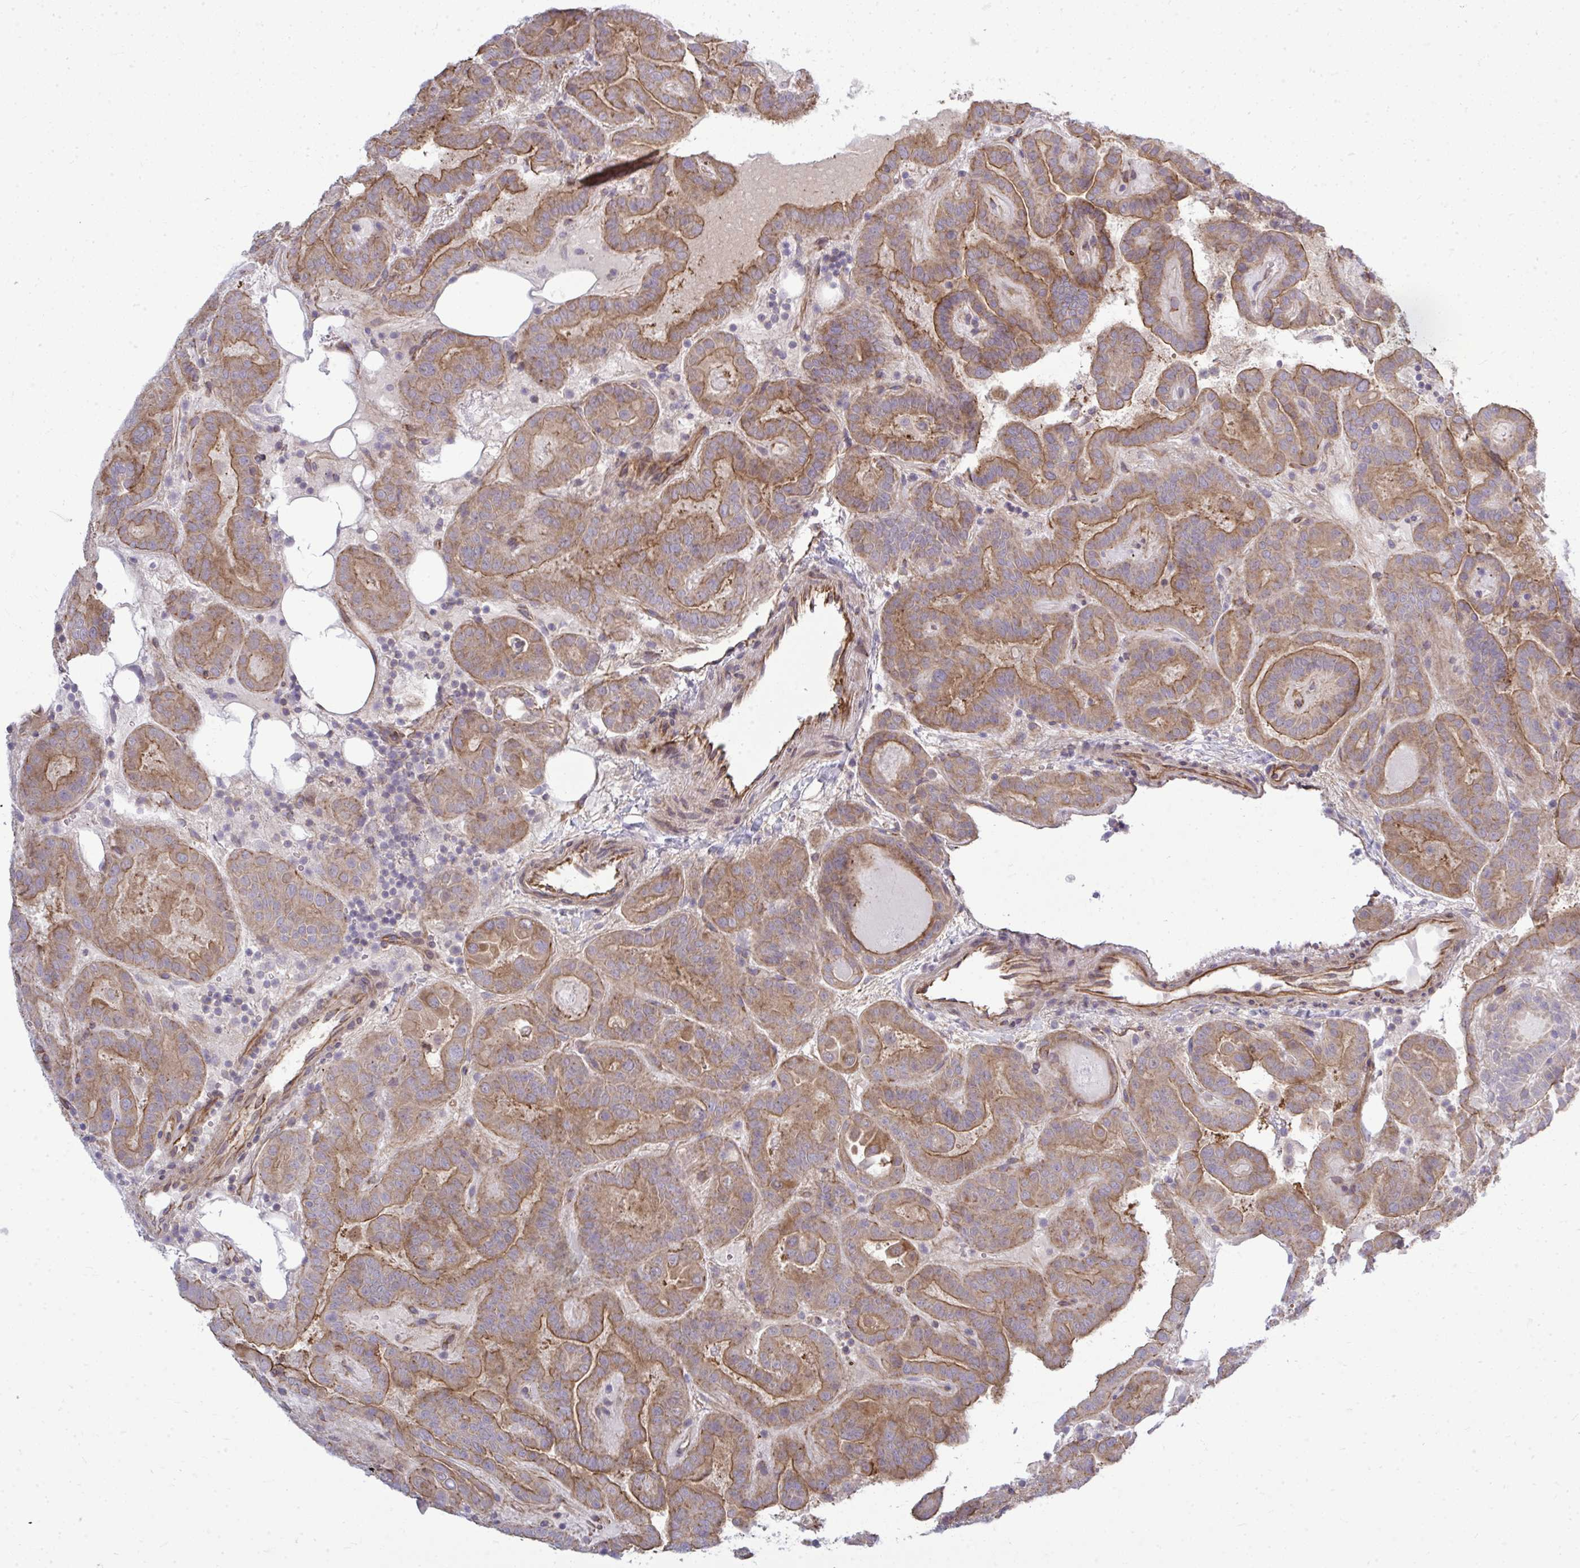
{"staining": {"intensity": "moderate", "quantity": ">75%", "location": "cytoplasmic/membranous"}, "tissue": "thyroid cancer", "cell_type": "Tumor cells", "image_type": "cancer", "snomed": [{"axis": "morphology", "description": "Papillary adenocarcinoma, NOS"}, {"axis": "topography", "description": "Thyroid gland"}], "caption": "Moderate cytoplasmic/membranous positivity for a protein is identified in approximately >75% of tumor cells of thyroid cancer using immunohistochemistry (IHC).", "gene": "FUT10", "patient": {"sex": "female", "age": 46}}